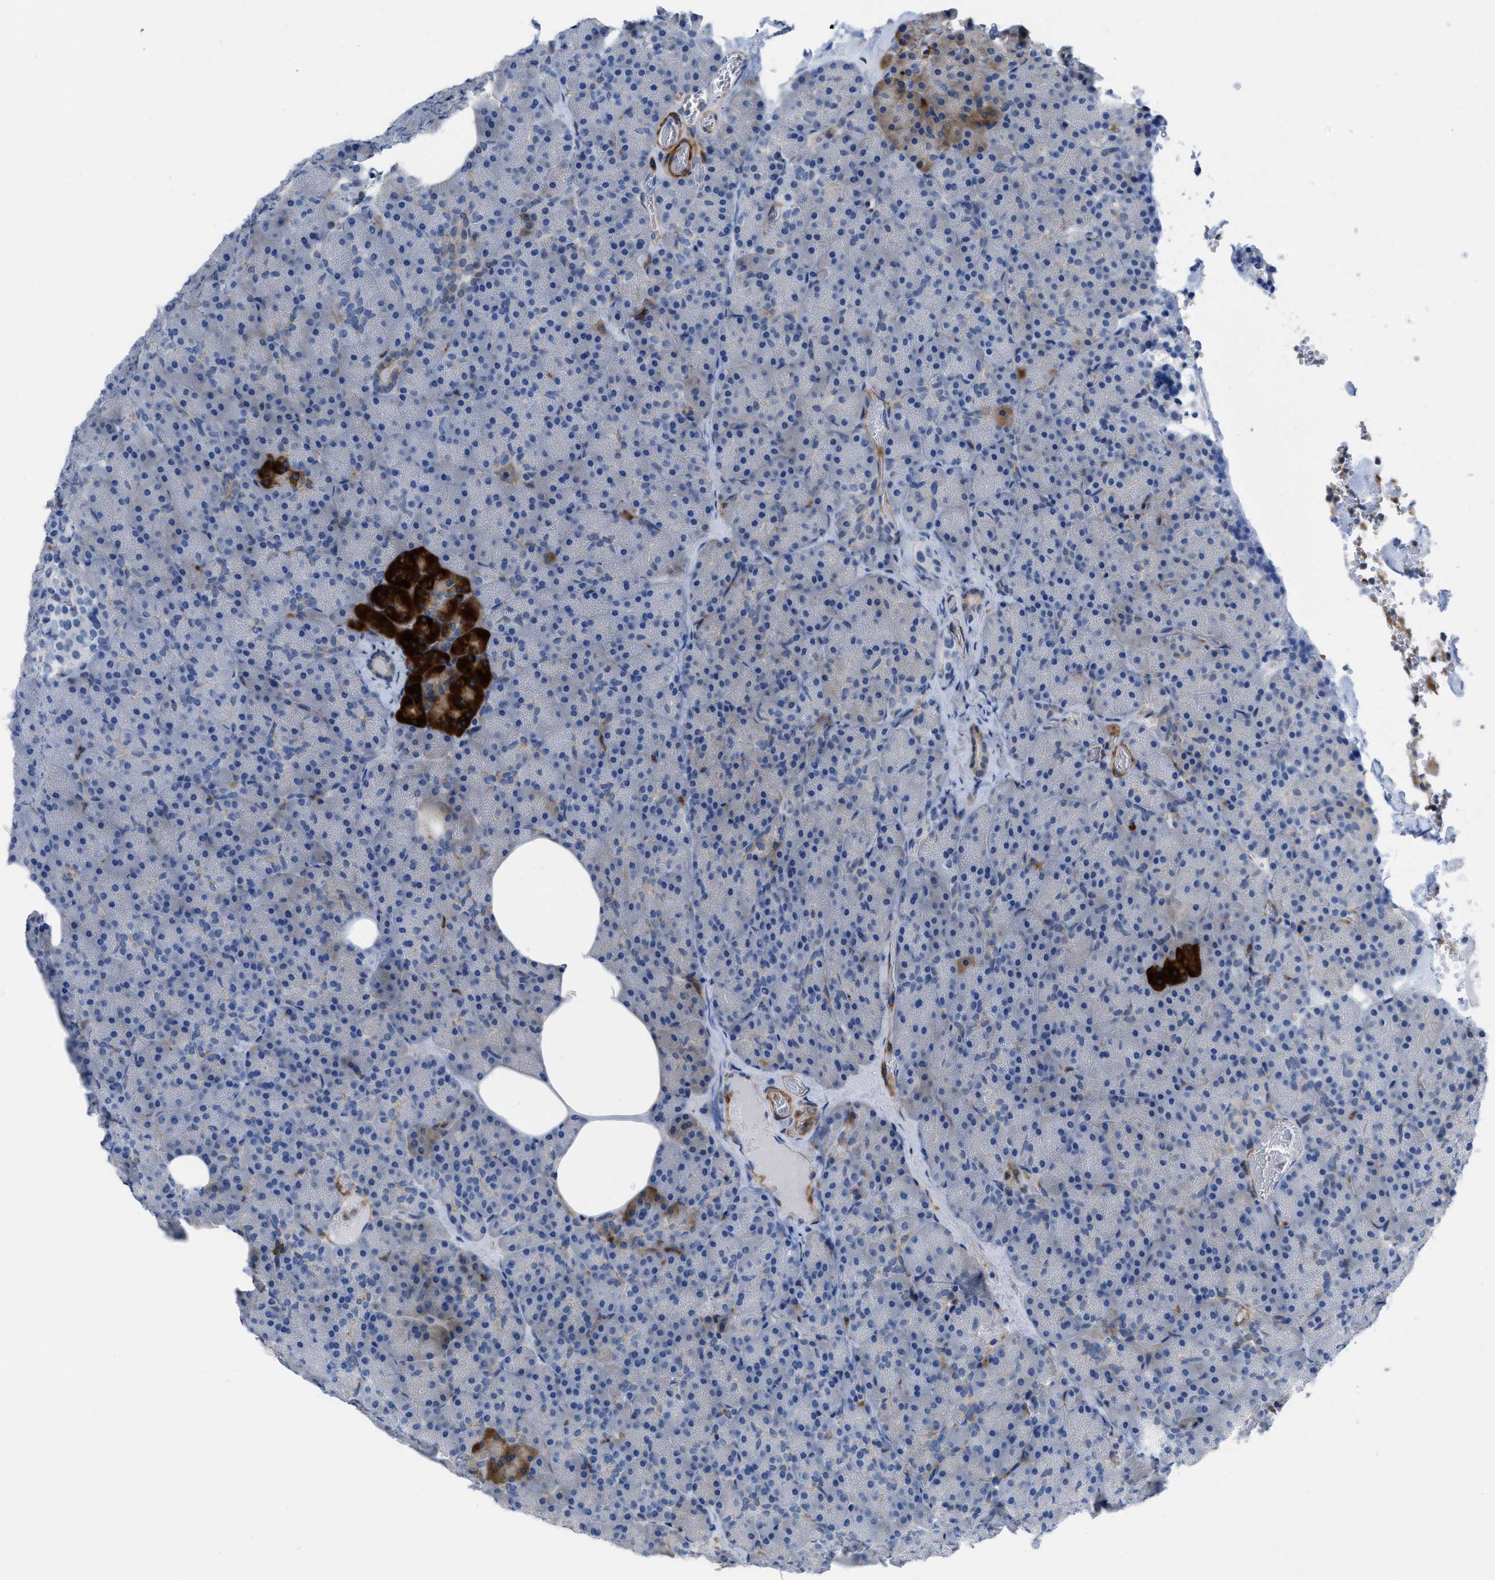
{"staining": {"intensity": "strong", "quantity": "<25%", "location": "cytoplasmic/membranous"}, "tissue": "pancreas", "cell_type": "Exocrine glandular cells", "image_type": "normal", "snomed": [{"axis": "morphology", "description": "Normal tissue, NOS"}, {"axis": "morphology", "description": "Carcinoid, malignant, NOS"}, {"axis": "topography", "description": "Pancreas"}], "caption": "A photomicrograph of human pancreas stained for a protein reveals strong cytoplasmic/membranous brown staining in exocrine glandular cells.", "gene": "PRMT2", "patient": {"sex": "female", "age": 35}}